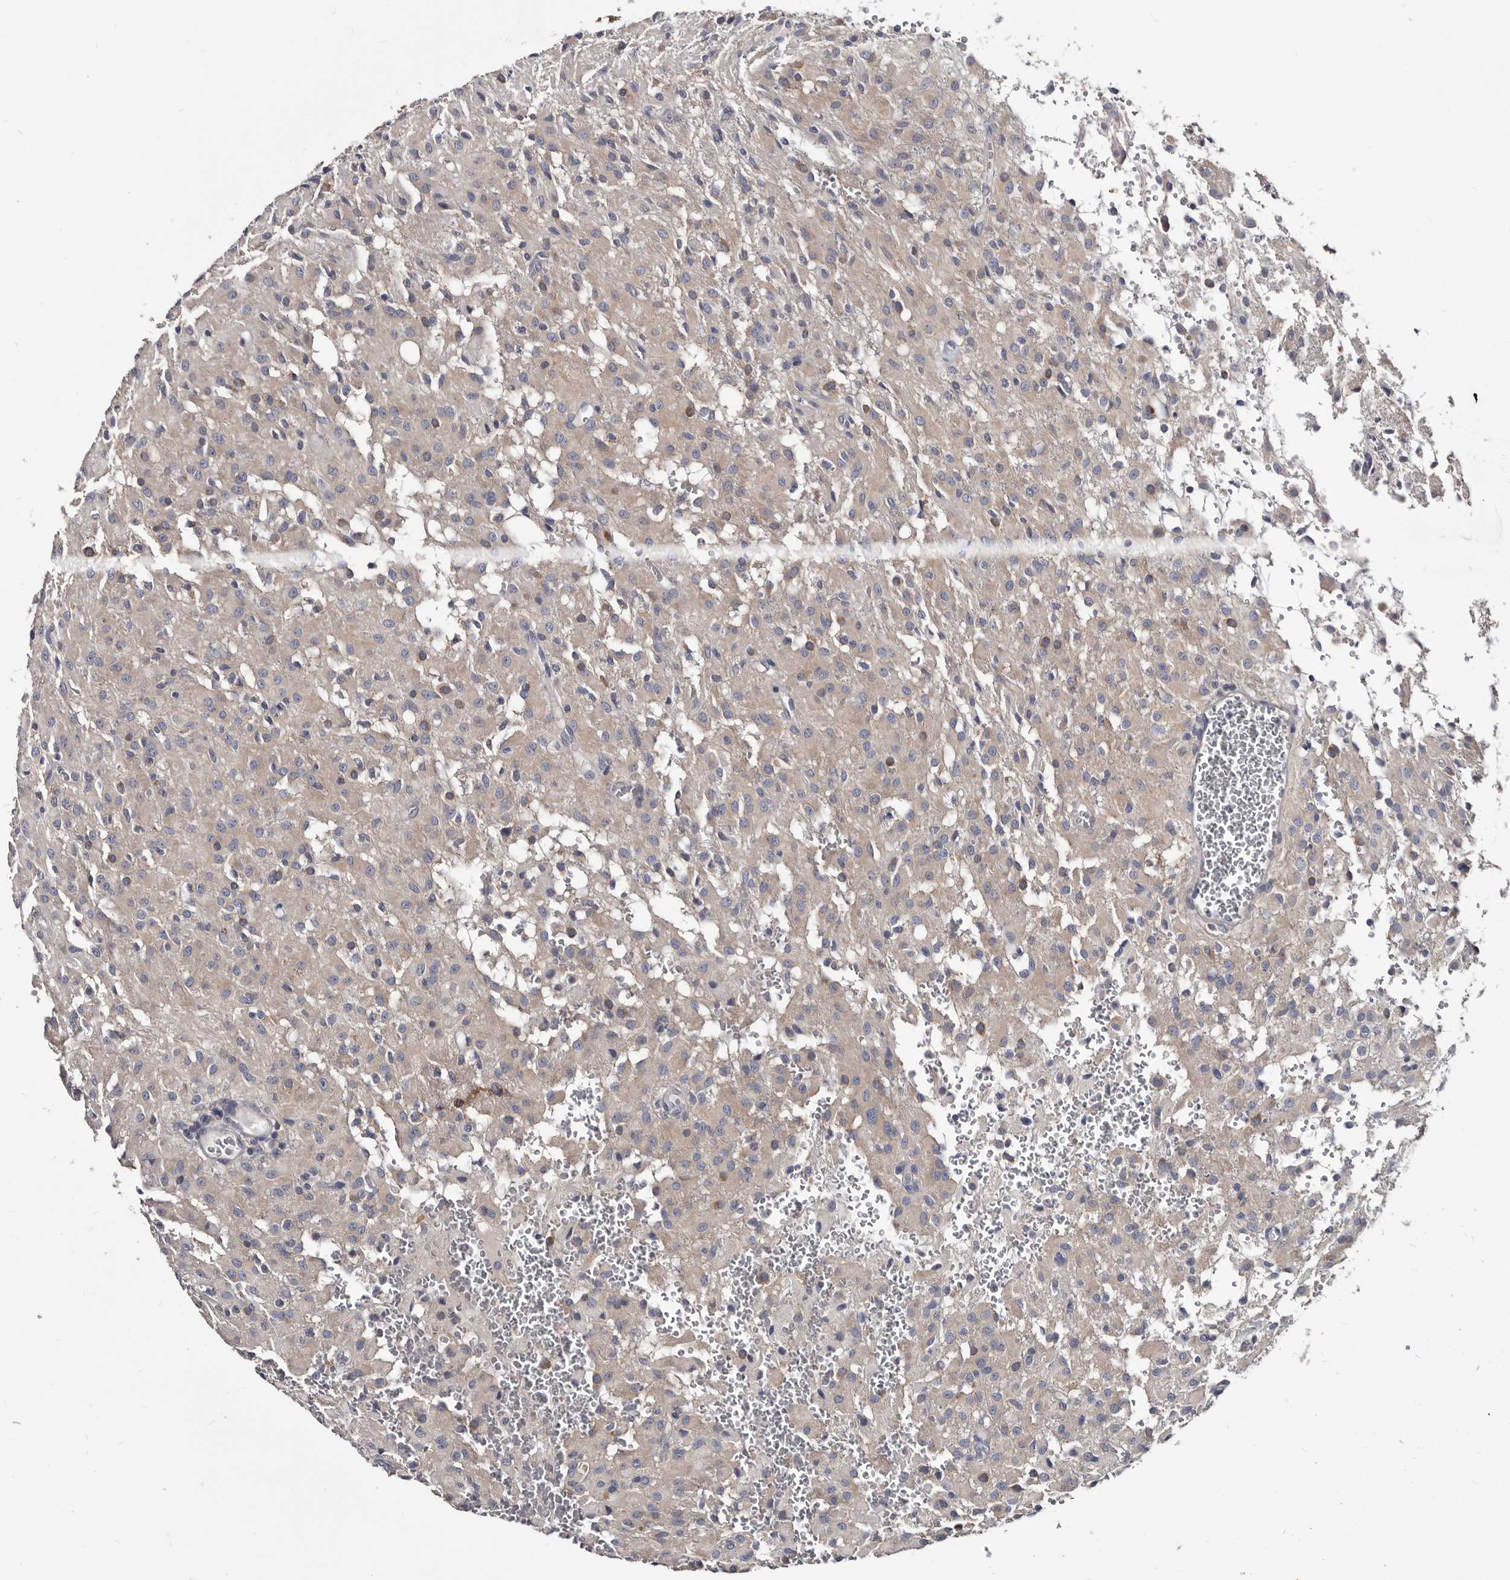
{"staining": {"intensity": "weak", "quantity": "25%-75%", "location": "cytoplasmic/membranous"}, "tissue": "glioma", "cell_type": "Tumor cells", "image_type": "cancer", "snomed": [{"axis": "morphology", "description": "Glioma, malignant, High grade"}, {"axis": "topography", "description": "Brain"}], "caption": "A brown stain labels weak cytoplasmic/membranous staining of a protein in human glioma tumor cells.", "gene": "ABCF2", "patient": {"sex": "female", "age": 59}}